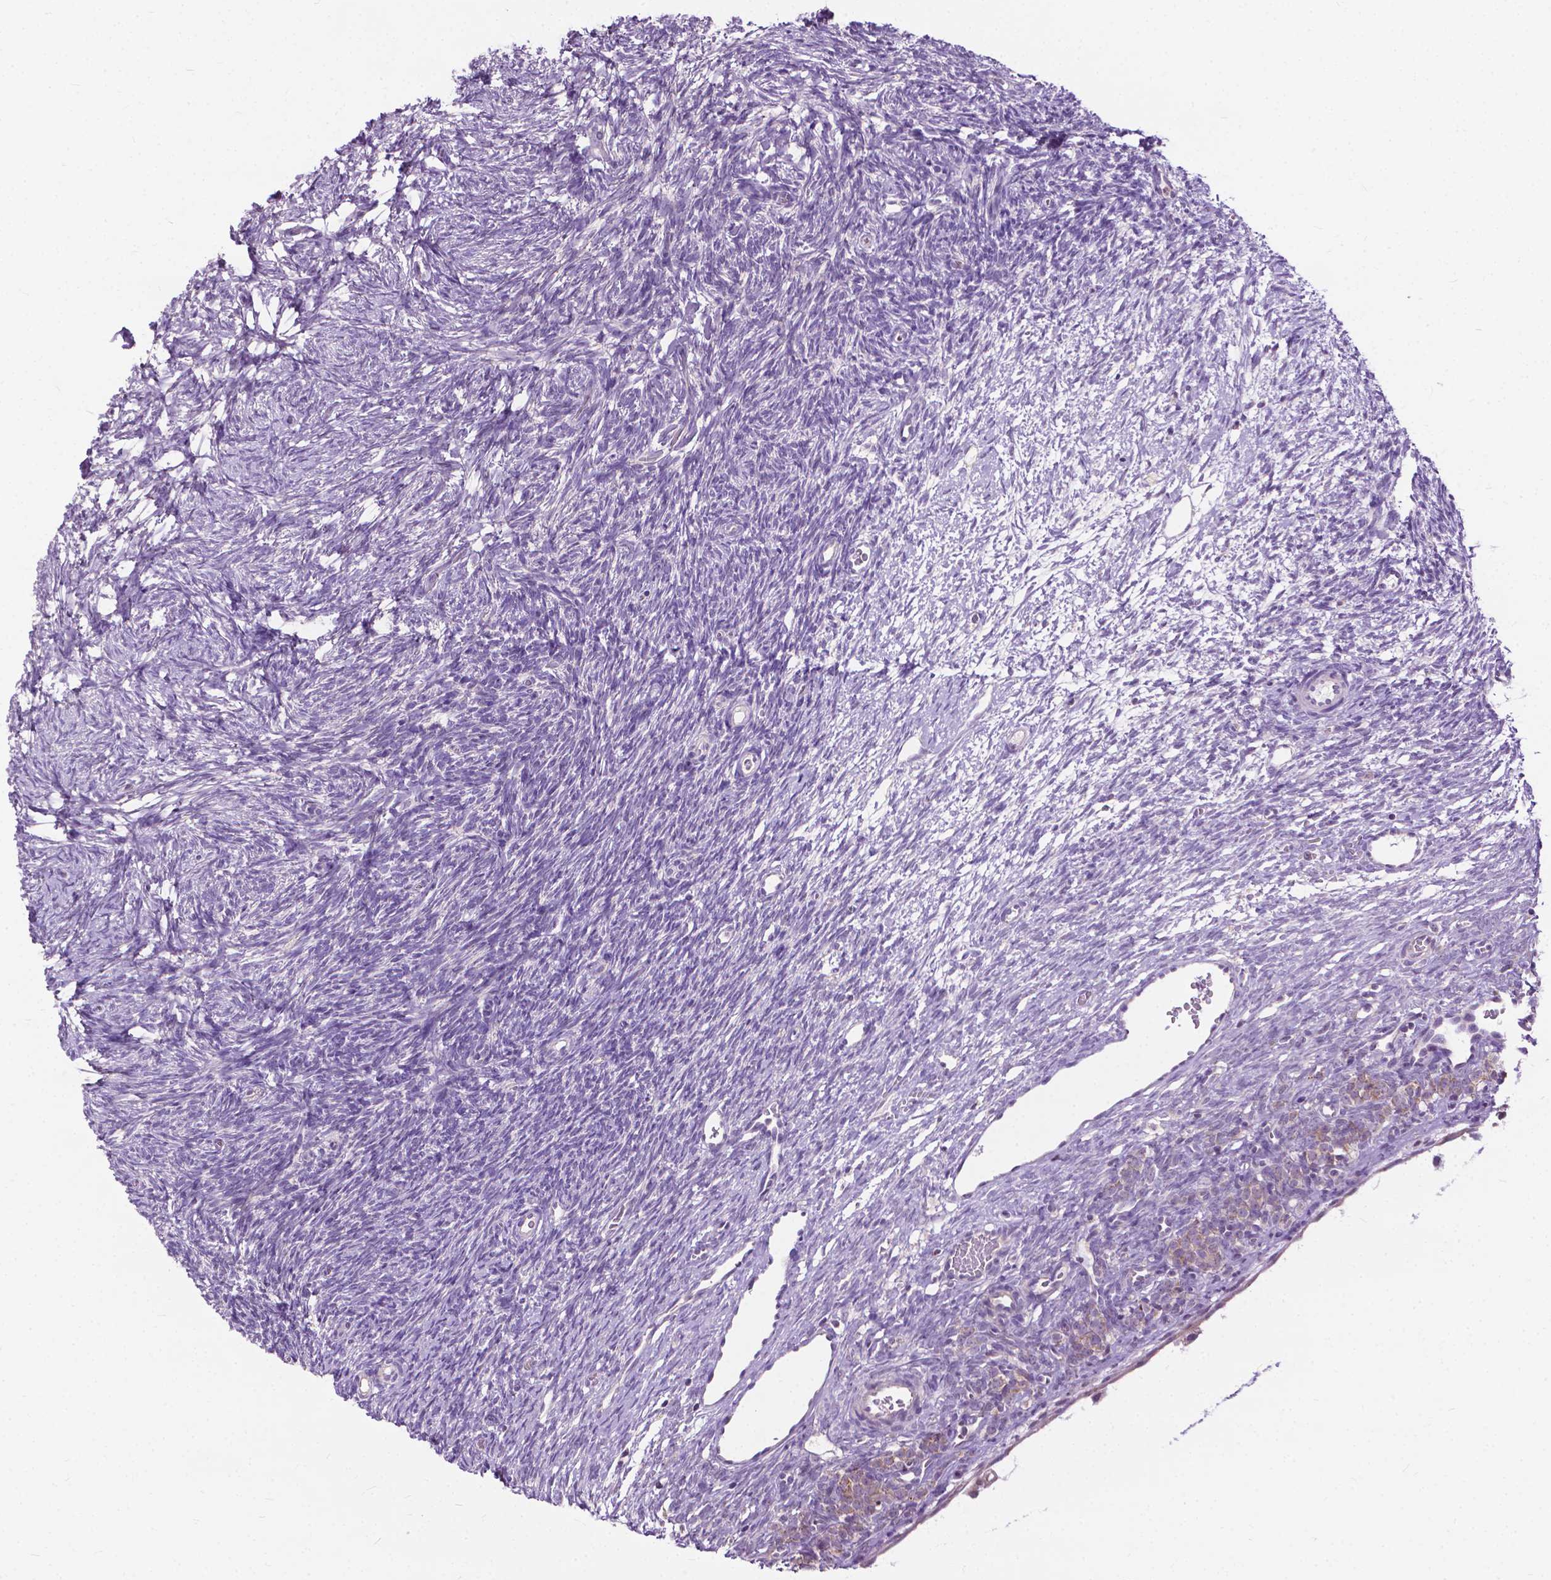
{"staining": {"intensity": "moderate", "quantity": ">75%", "location": "cytoplasmic/membranous"}, "tissue": "ovary", "cell_type": "Follicle cells", "image_type": "normal", "snomed": [{"axis": "morphology", "description": "Normal tissue, NOS"}, {"axis": "topography", "description": "Ovary"}], "caption": "Normal ovary shows moderate cytoplasmic/membranous staining in about >75% of follicle cells, visualized by immunohistochemistry.", "gene": "TTC9B", "patient": {"sex": "female", "age": 34}}